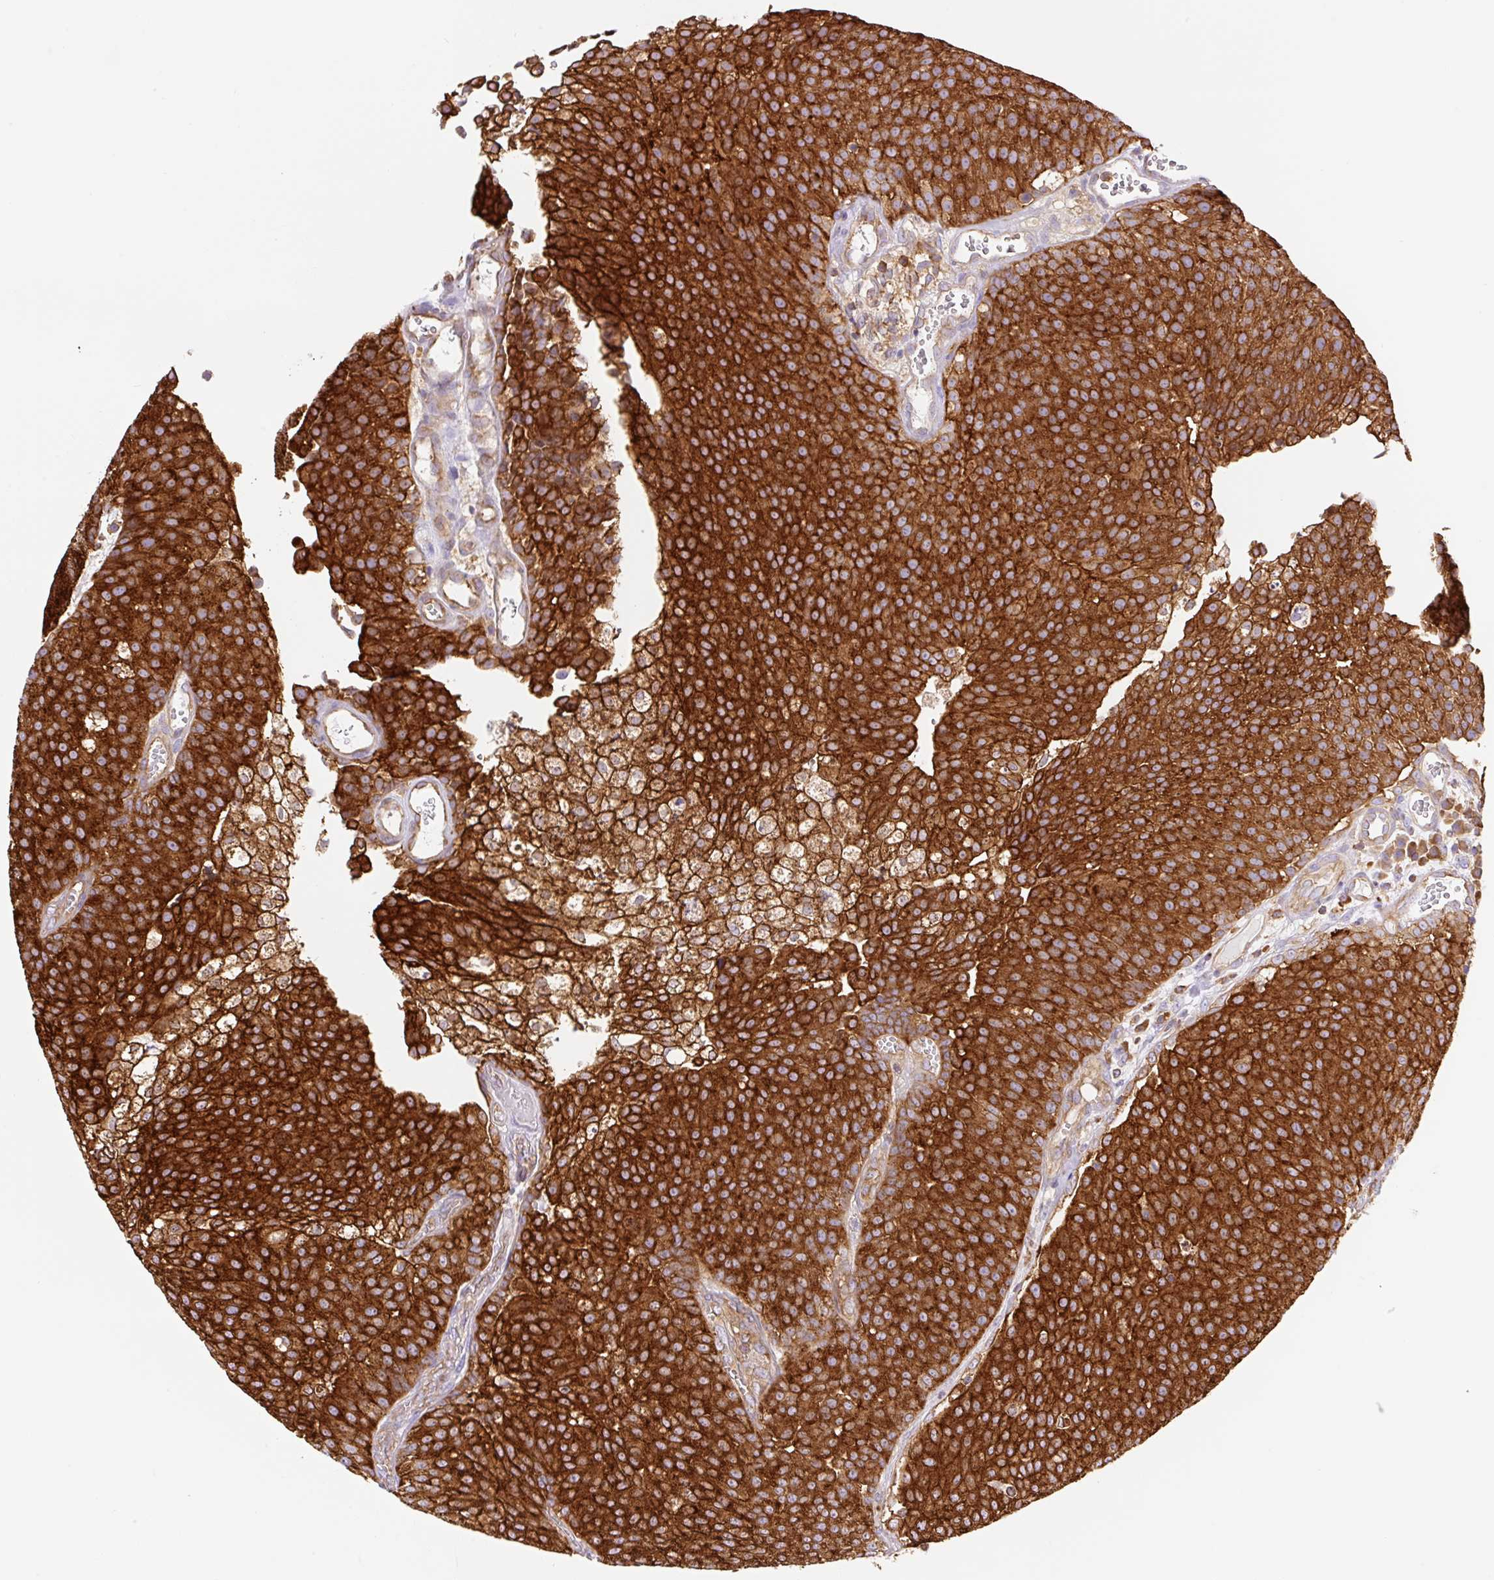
{"staining": {"intensity": "strong", "quantity": ">75%", "location": "cytoplasmic/membranous"}, "tissue": "urothelial cancer", "cell_type": "Tumor cells", "image_type": "cancer", "snomed": [{"axis": "morphology", "description": "Urothelial carcinoma, Low grade"}, {"axis": "topography", "description": "Urinary bladder"}], "caption": "Immunohistochemical staining of human urothelial cancer demonstrates high levels of strong cytoplasmic/membranous protein staining in approximately >75% of tumor cells.", "gene": "DNM2", "patient": {"sex": "female", "age": 79}}